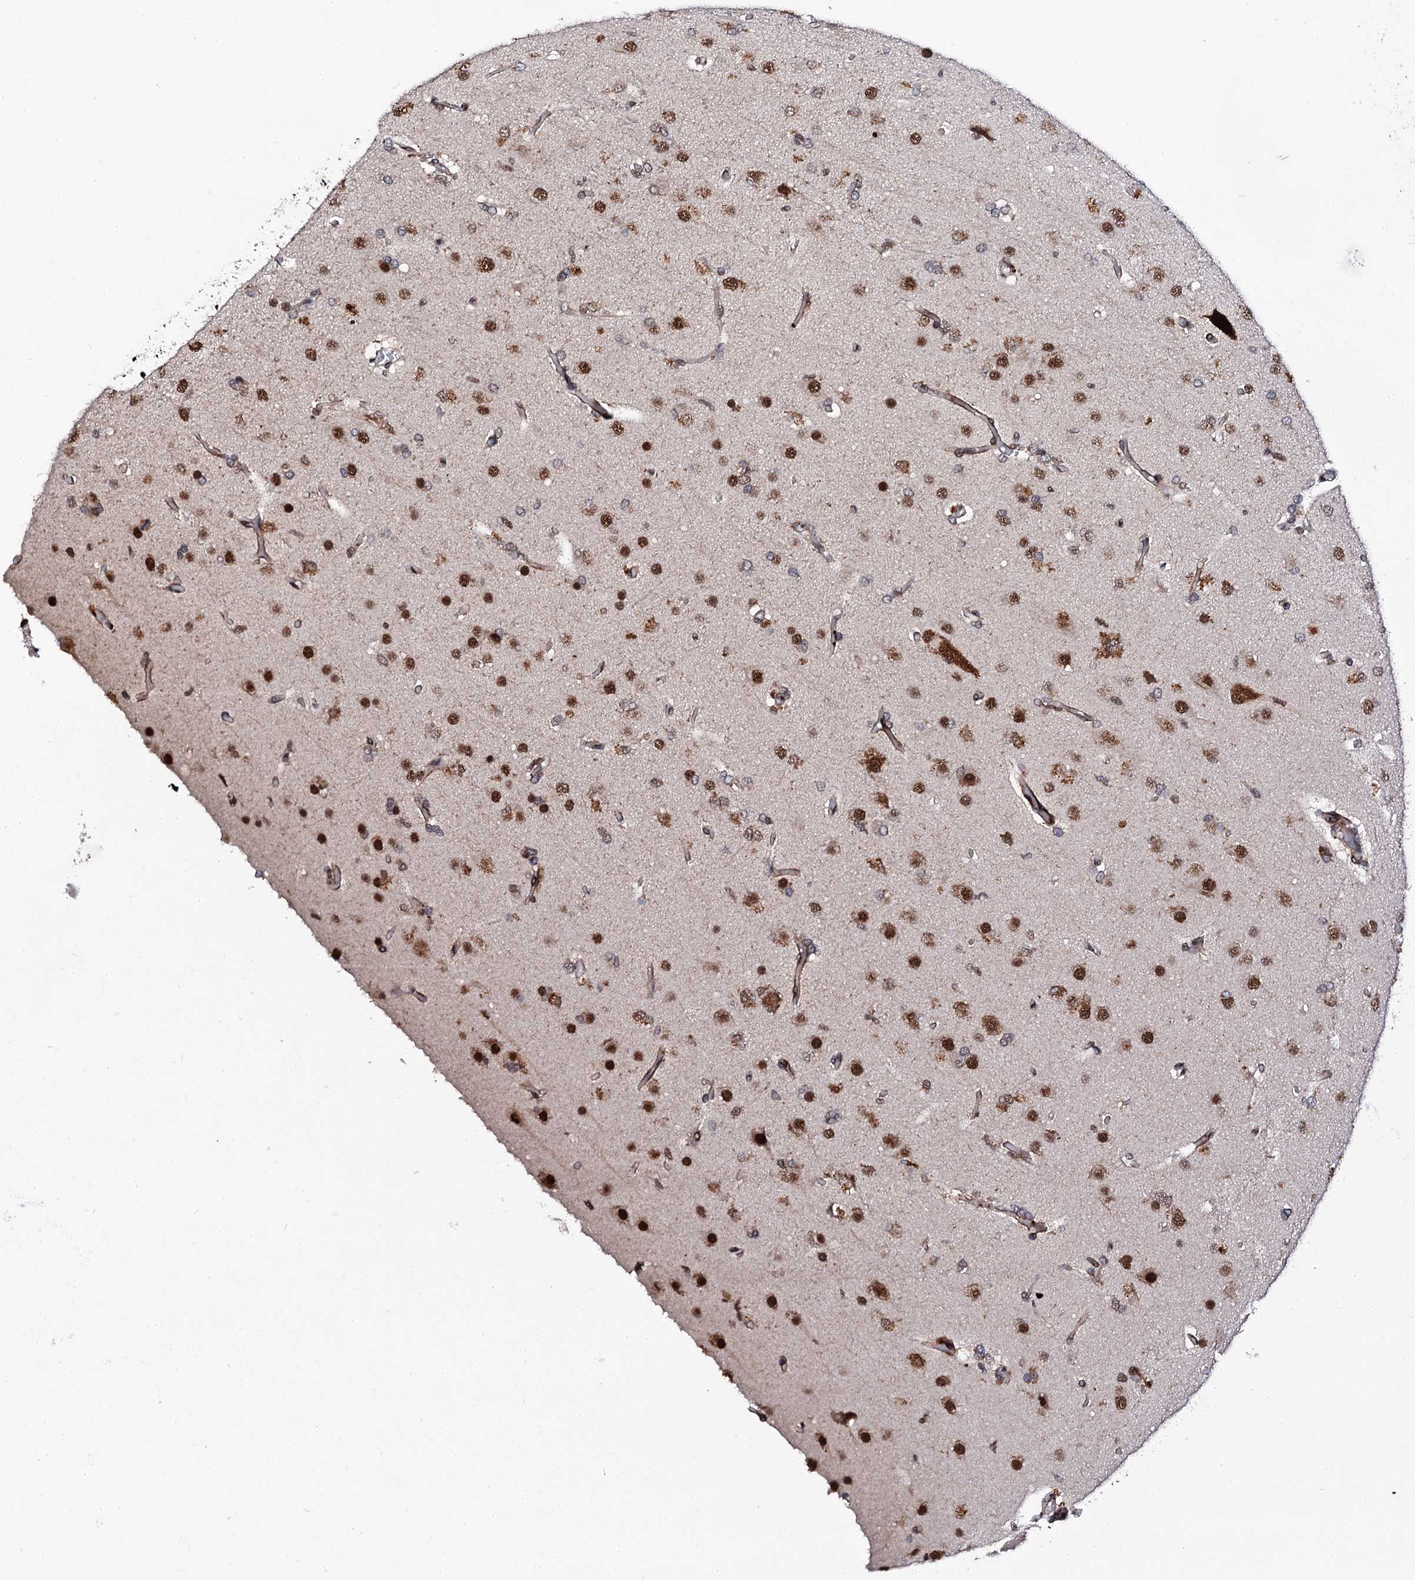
{"staining": {"intensity": "strong", "quantity": ">75%", "location": "nuclear"}, "tissue": "glioma", "cell_type": "Tumor cells", "image_type": "cancer", "snomed": [{"axis": "morphology", "description": "Glioma, malignant, High grade"}, {"axis": "topography", "description": "Brain"}], "caption": "Malignant high-grade glioma stained with a protein marker shows strong staining in tumor cells.", "gene": "CSTF3", "patient": {"sex": "female", "age": 74}}